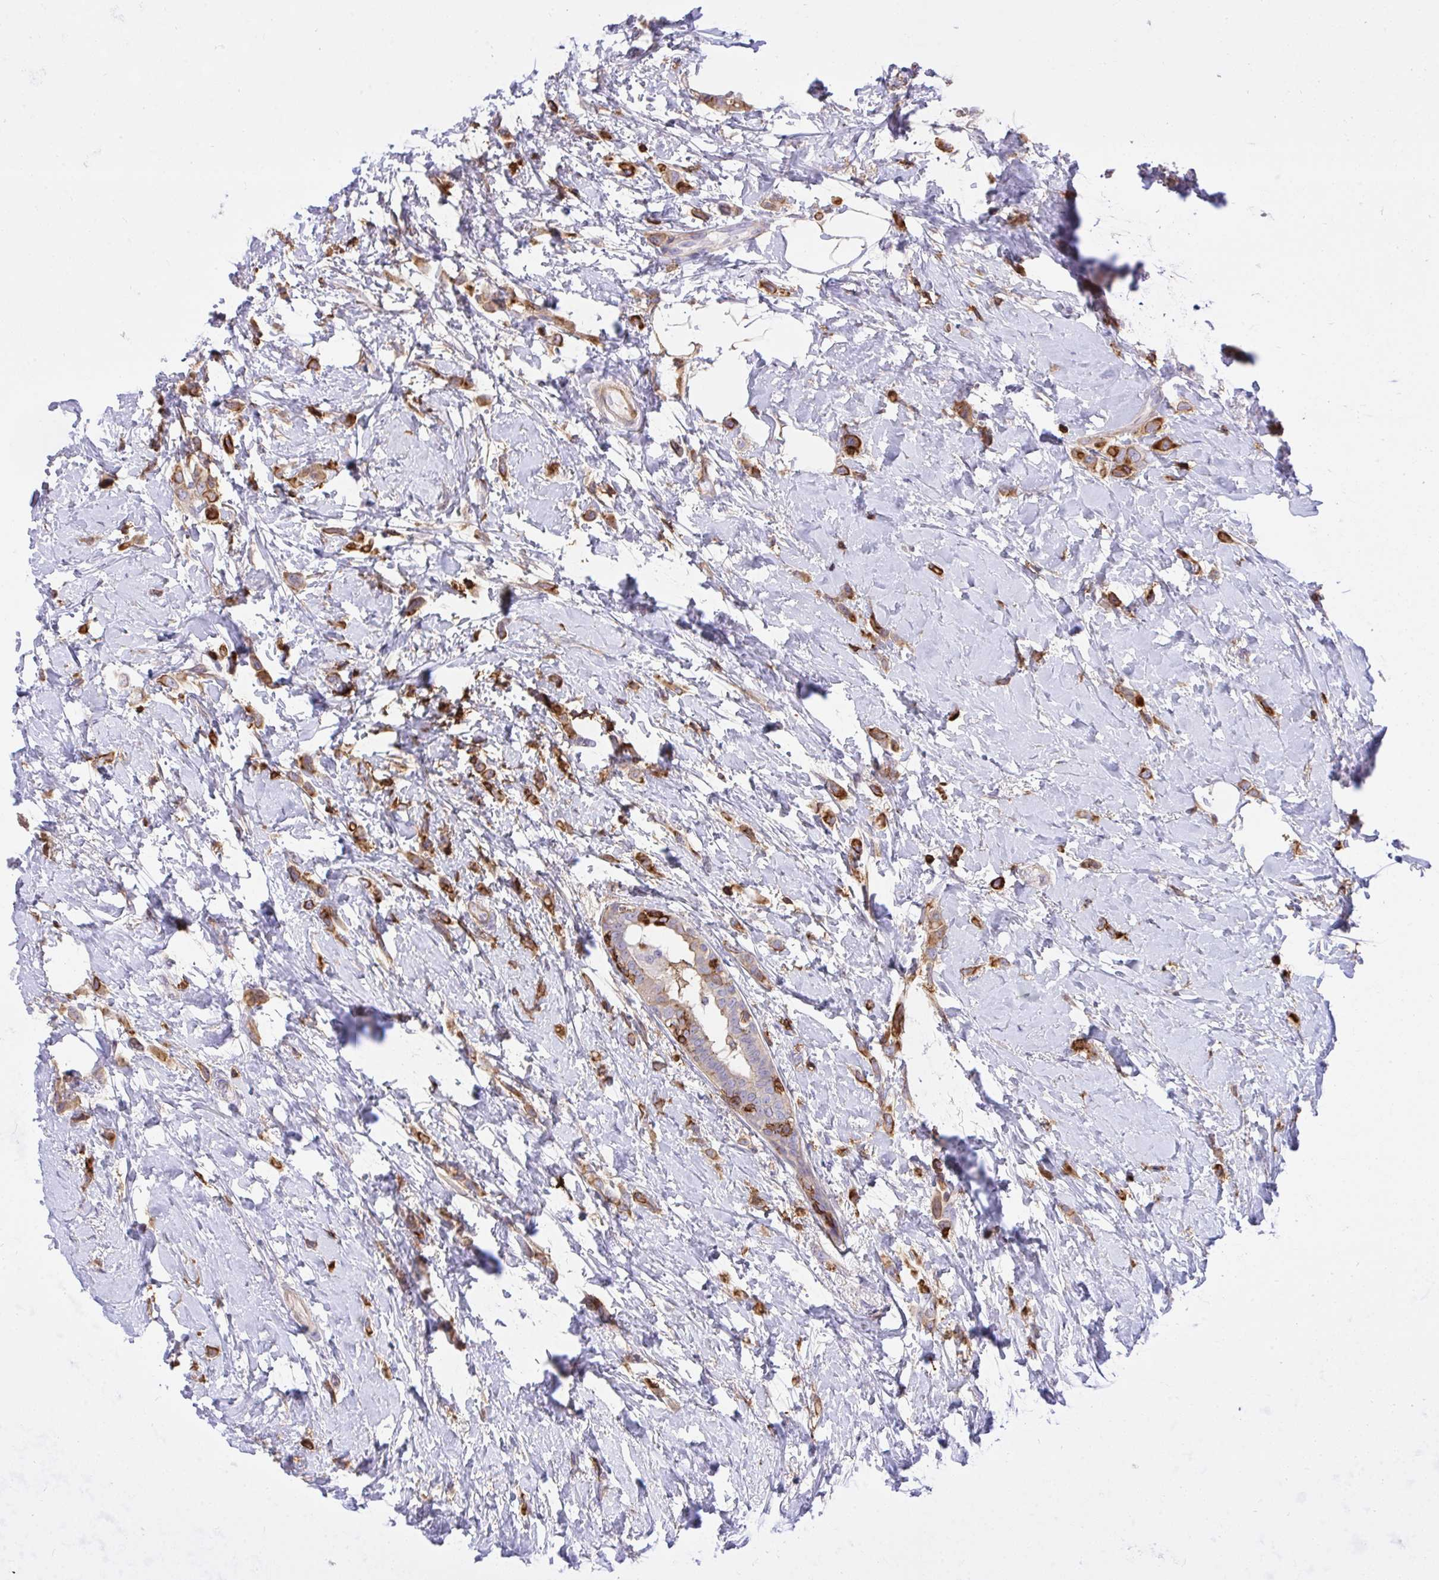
{"staining": {"intensity": "moderate", "quantity": ">75%", "location": "cytoplasmic/membranous"}, "tissue": "breast cancer", "cell_type": "Tumor cells", "image_type": "cancer", "snomed": [{"axis": "morphology", "description": "Lobular carcinoma"}, {"axis": "topography", "description": "Breast"}], "caption": "This photomicrograph displays immunohistochemistry (IHC) staining of human lobular carcinoma (breast), with medium moderate cytoplasmic/membranous staining in about >75% of tumor cells.", "gene": "ERI1", "patient": {"sex": "female", "age": 66}}